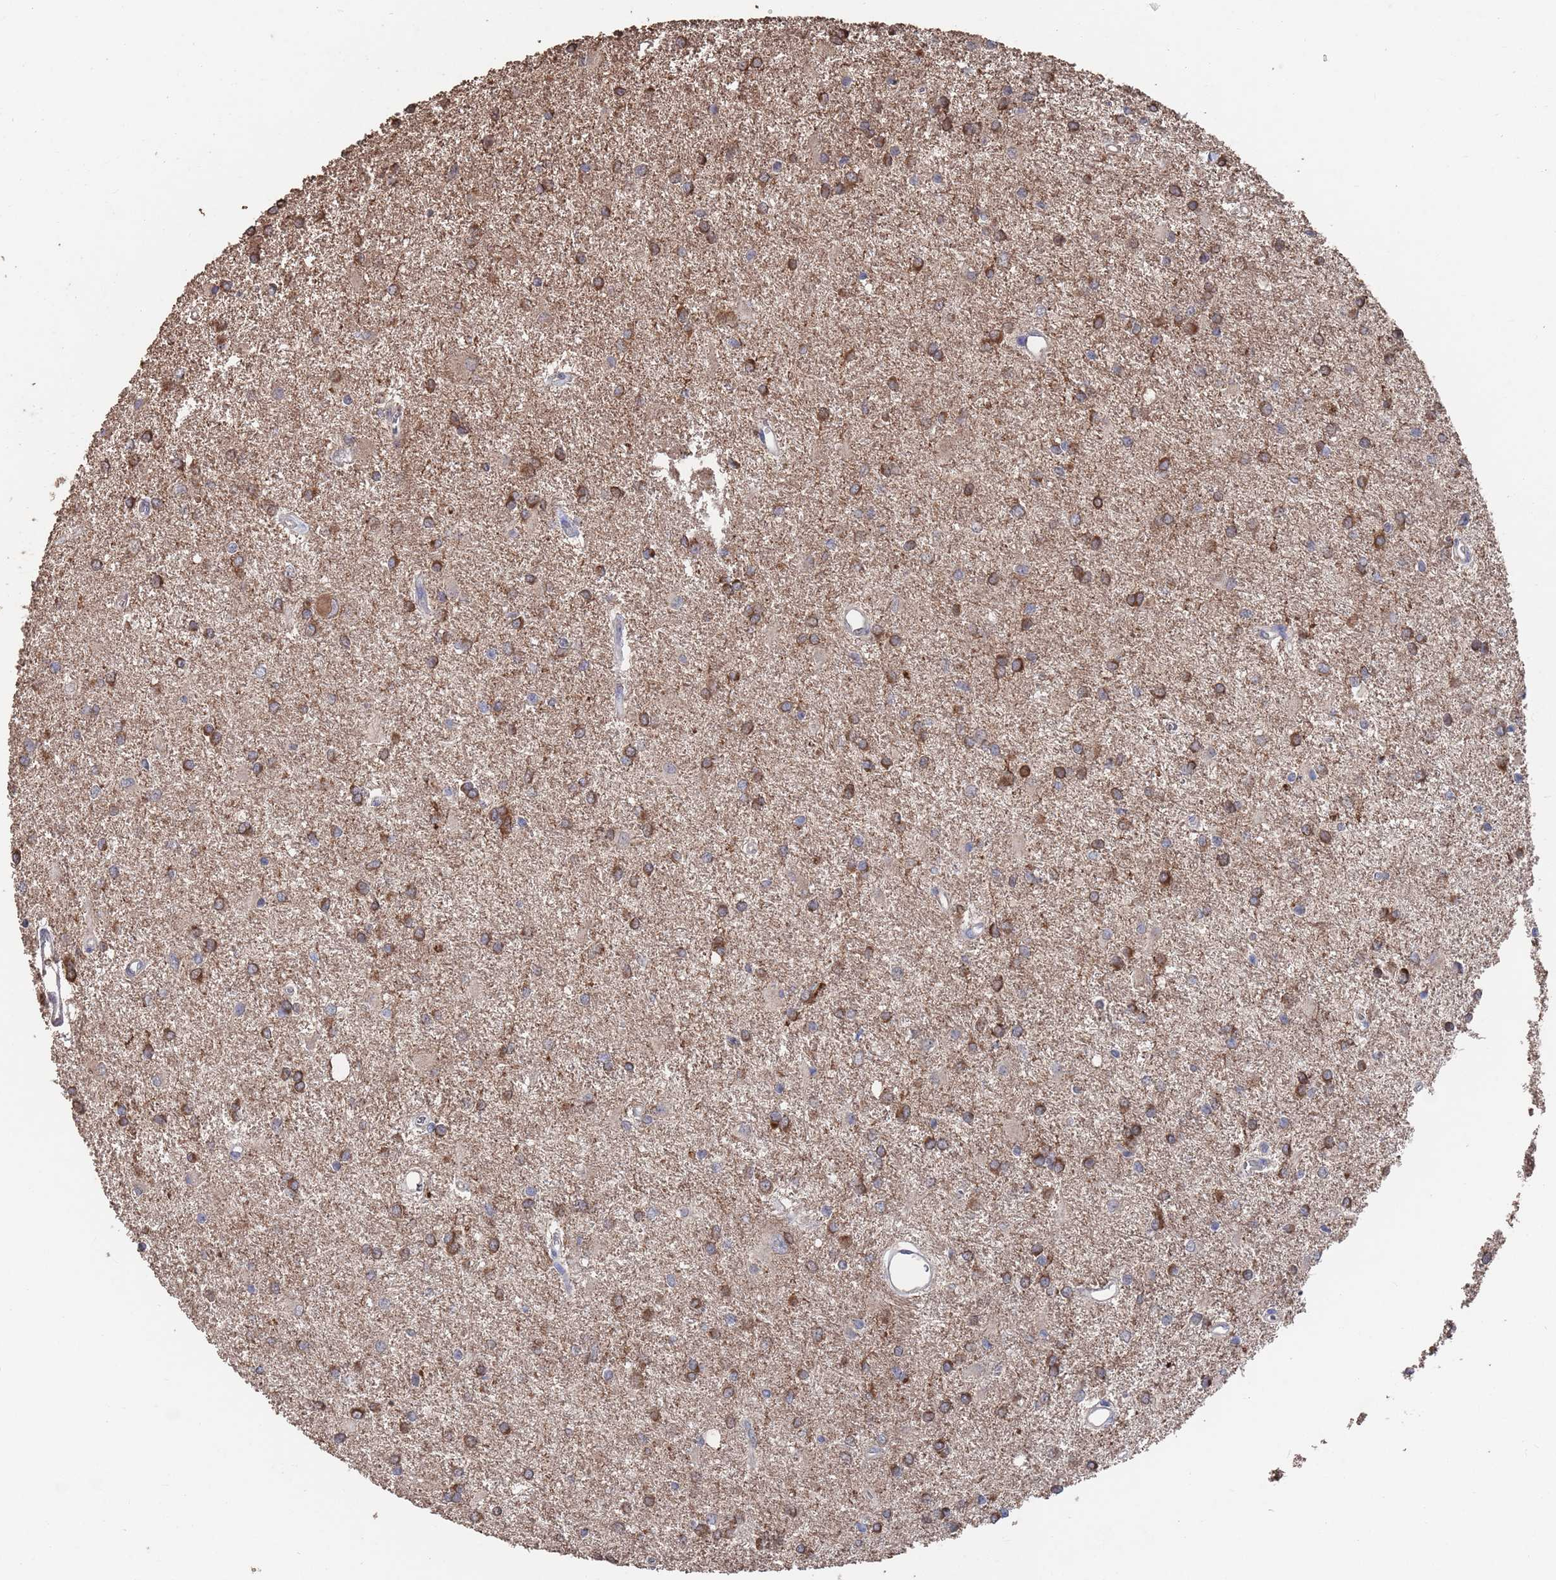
{"staining": {"intensity": "strong", "quantity": "25%-75%", "location": "cytoplasmic/membranous"}, "tissue": "glioma", "cell_type": "Tumor cells", "image_type": "cancer", "snomed": [{"axis": "morphology", "description": "Glioma, malignant, High grade"}, {"axis": "topography", "description": "Brain"}], "caption": "High-grade glioma (malignant) tissue shows strong cytoplasmic/membranous positivity in about 25%-75% of tumor cells The protein is shown in brown color, while the nuclei are stained blue.", "gene": "BTBD18", "patient": {"sex": "female", "age": 50}}